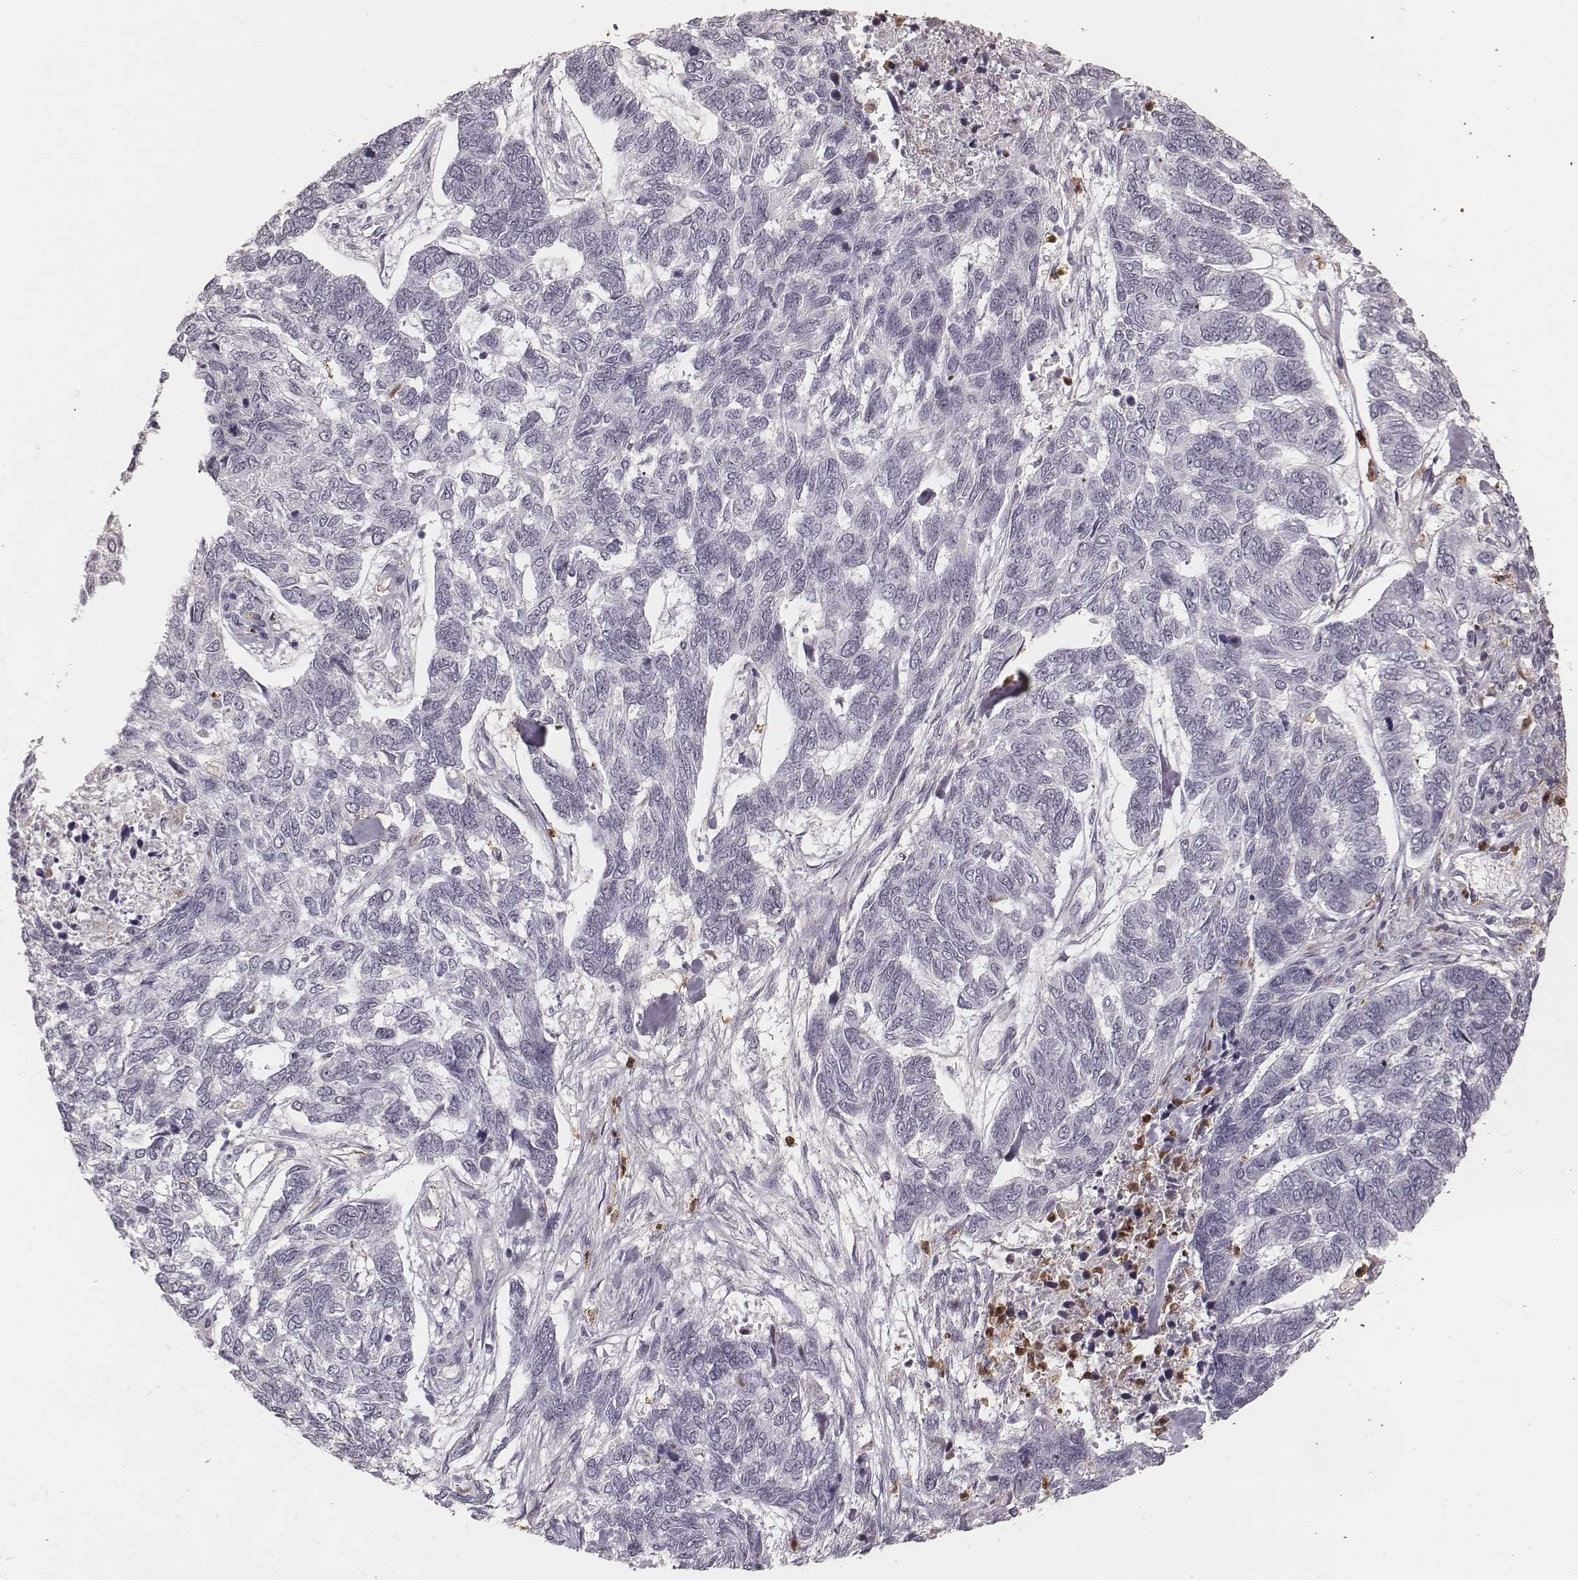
{"staining": {"intensity": "negative", "quantity": "none", "location": "none"}, "tissue": "skin cancer", "cell_type": "Tumor cells", "image_type": "cancer", "snomed": [{"axis": "morphology", "description": "Basal cell carcinoma"}, {"axis": "topography", "description": "Skin"}], "caption": "A high-resolution micrograph shows immunohistochemistry staining of skin cancer, which demonstrates no significant staining in tumor cells.", "gene": "KITLG", "patient": {"sex": "female", "age": 65}}